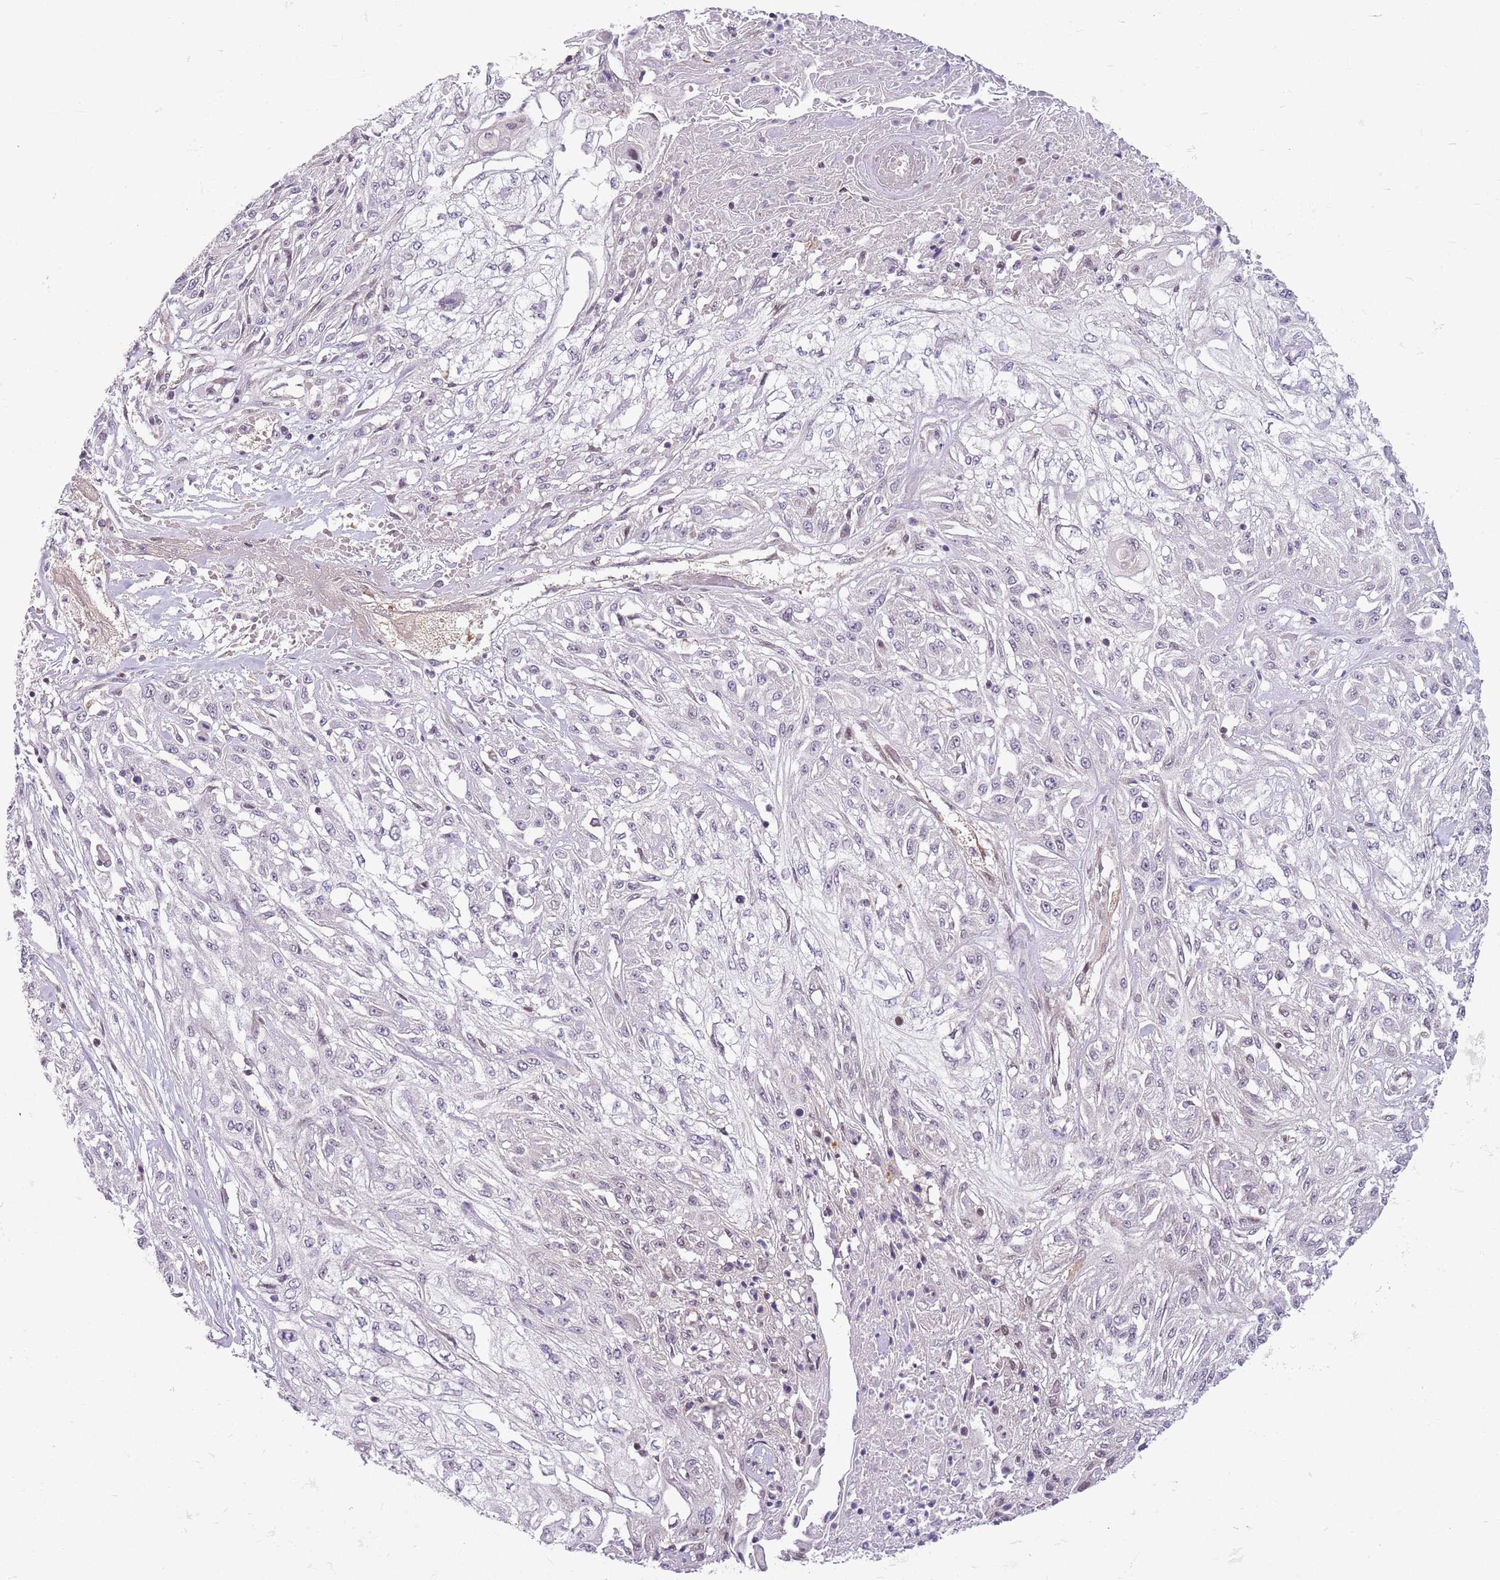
{"staining": {"intensity": "negative", "quantity": "none", "location": "none"}, "tissue": "skin cancer", "cell_type": "Tumor cells", "image_type": "cancer", "snomed": [{"axis": "morphology", "description": "Squamous cell carcinoma, NOS"}, {"axis": "morphology", "description": "Squamous cell carcinoma, metastatic, NOS"}, {"axis": "topography", "description": "Skin"}, {"axis": "topography", "description": "Lymph node"}], "caption": "This is a histopathology image of immunohistochemistry staining of skin cancer, which shows no expression in tumor cells.", "gene": "DEFB116", "patient": {"sex": "male", "age": 75}}